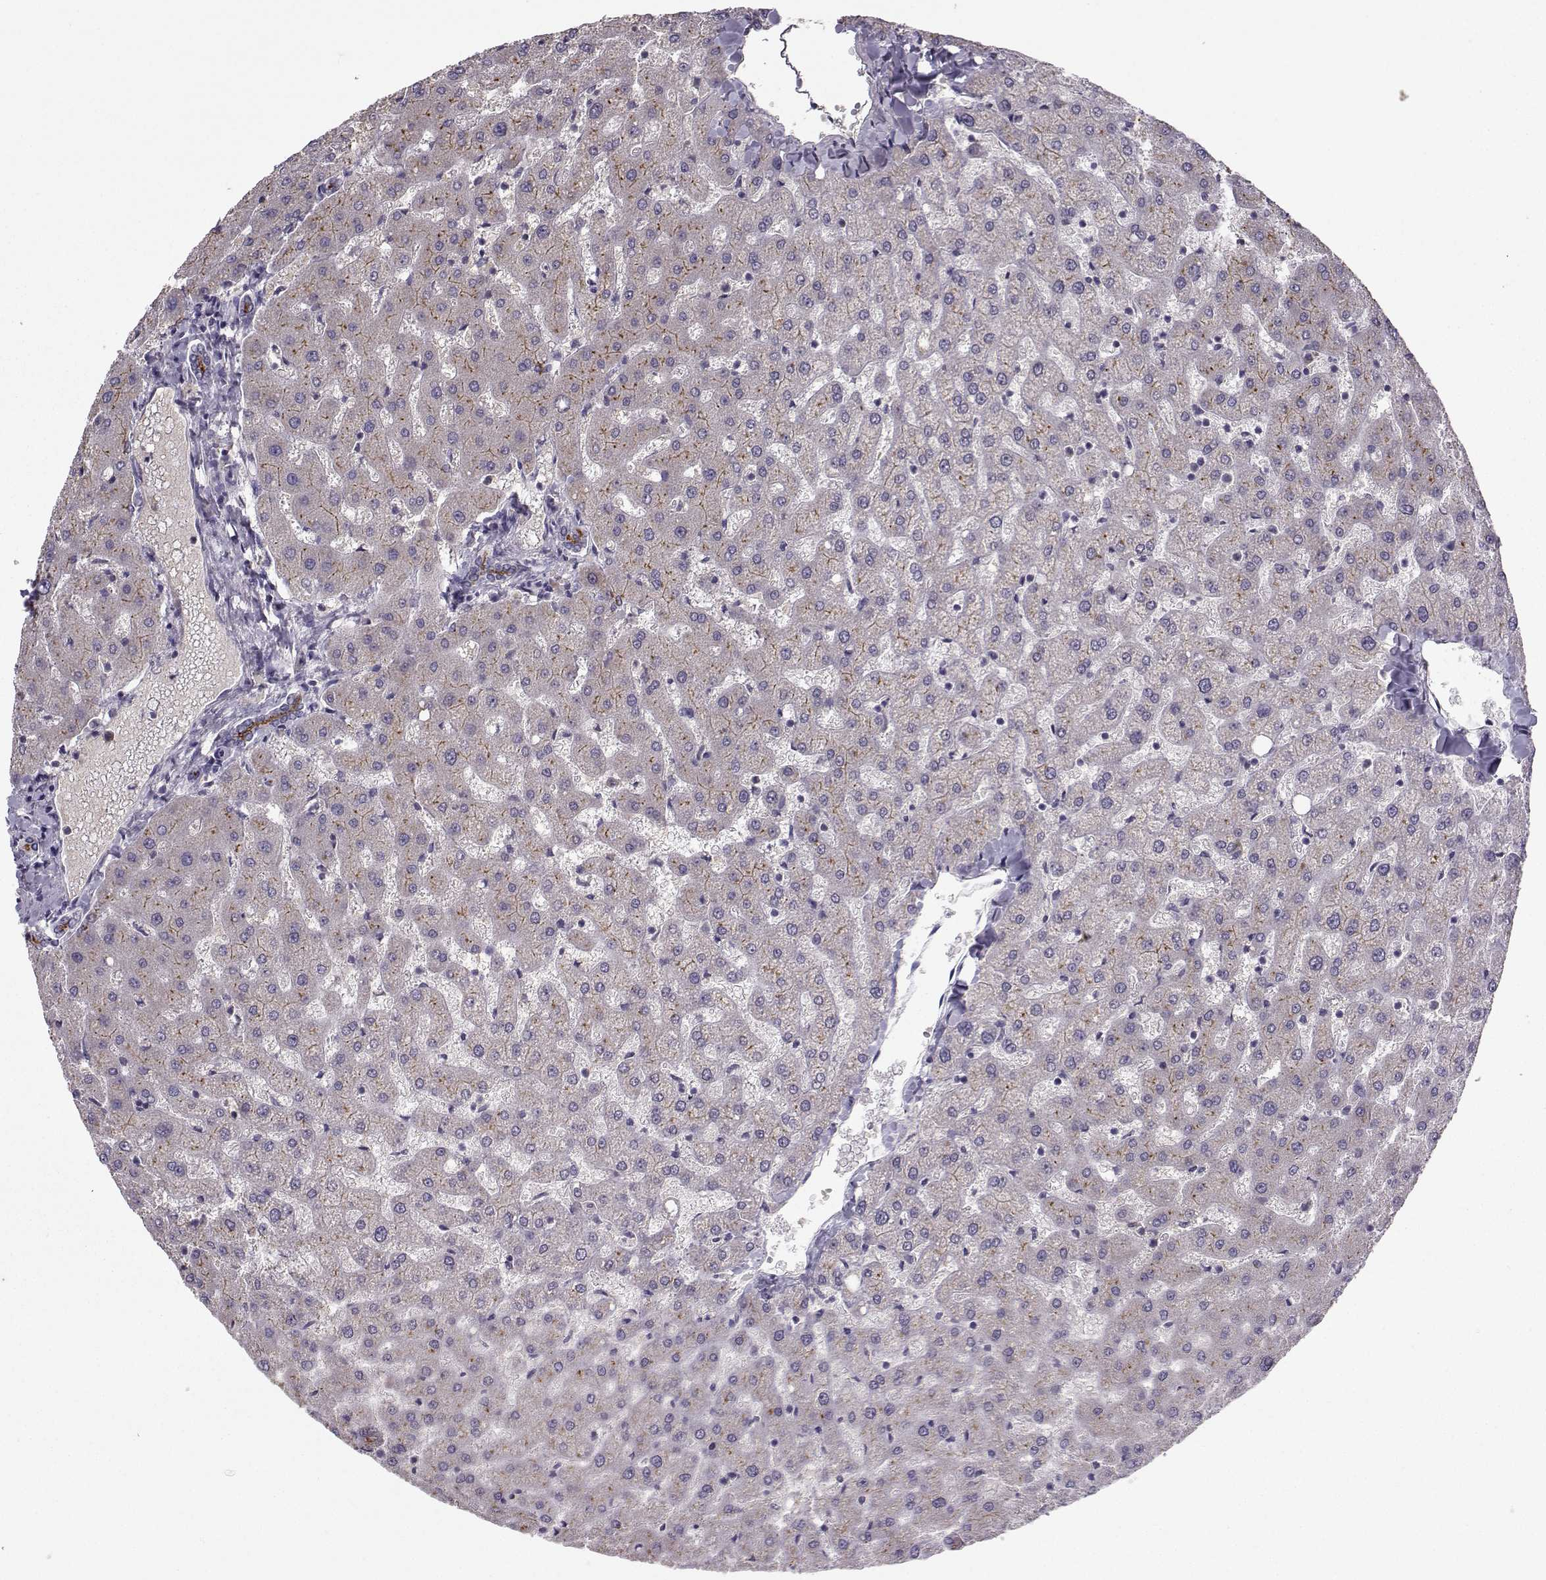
{"staining": {"intensity": "negative", "quantity": "none", "location": "none"}, "tissue": "liver", "cell_type": "Cholangiocytes", "image_type": "normal", "snomed": [{"axis": "morphology", "description": "Normal tissue, NOS"}, {"axis": "topography", "description": "Liver"}], "caption": "This is a micrograph of IHC staining of unremarkable liver, which shows no staining in cholangiocytes. (DAB immunohistochemistry (IHC) visualized using brightfield microscopy, high magnification).", "gene": "FCAMR", "patient": {"sex": "female", "age": 50}}